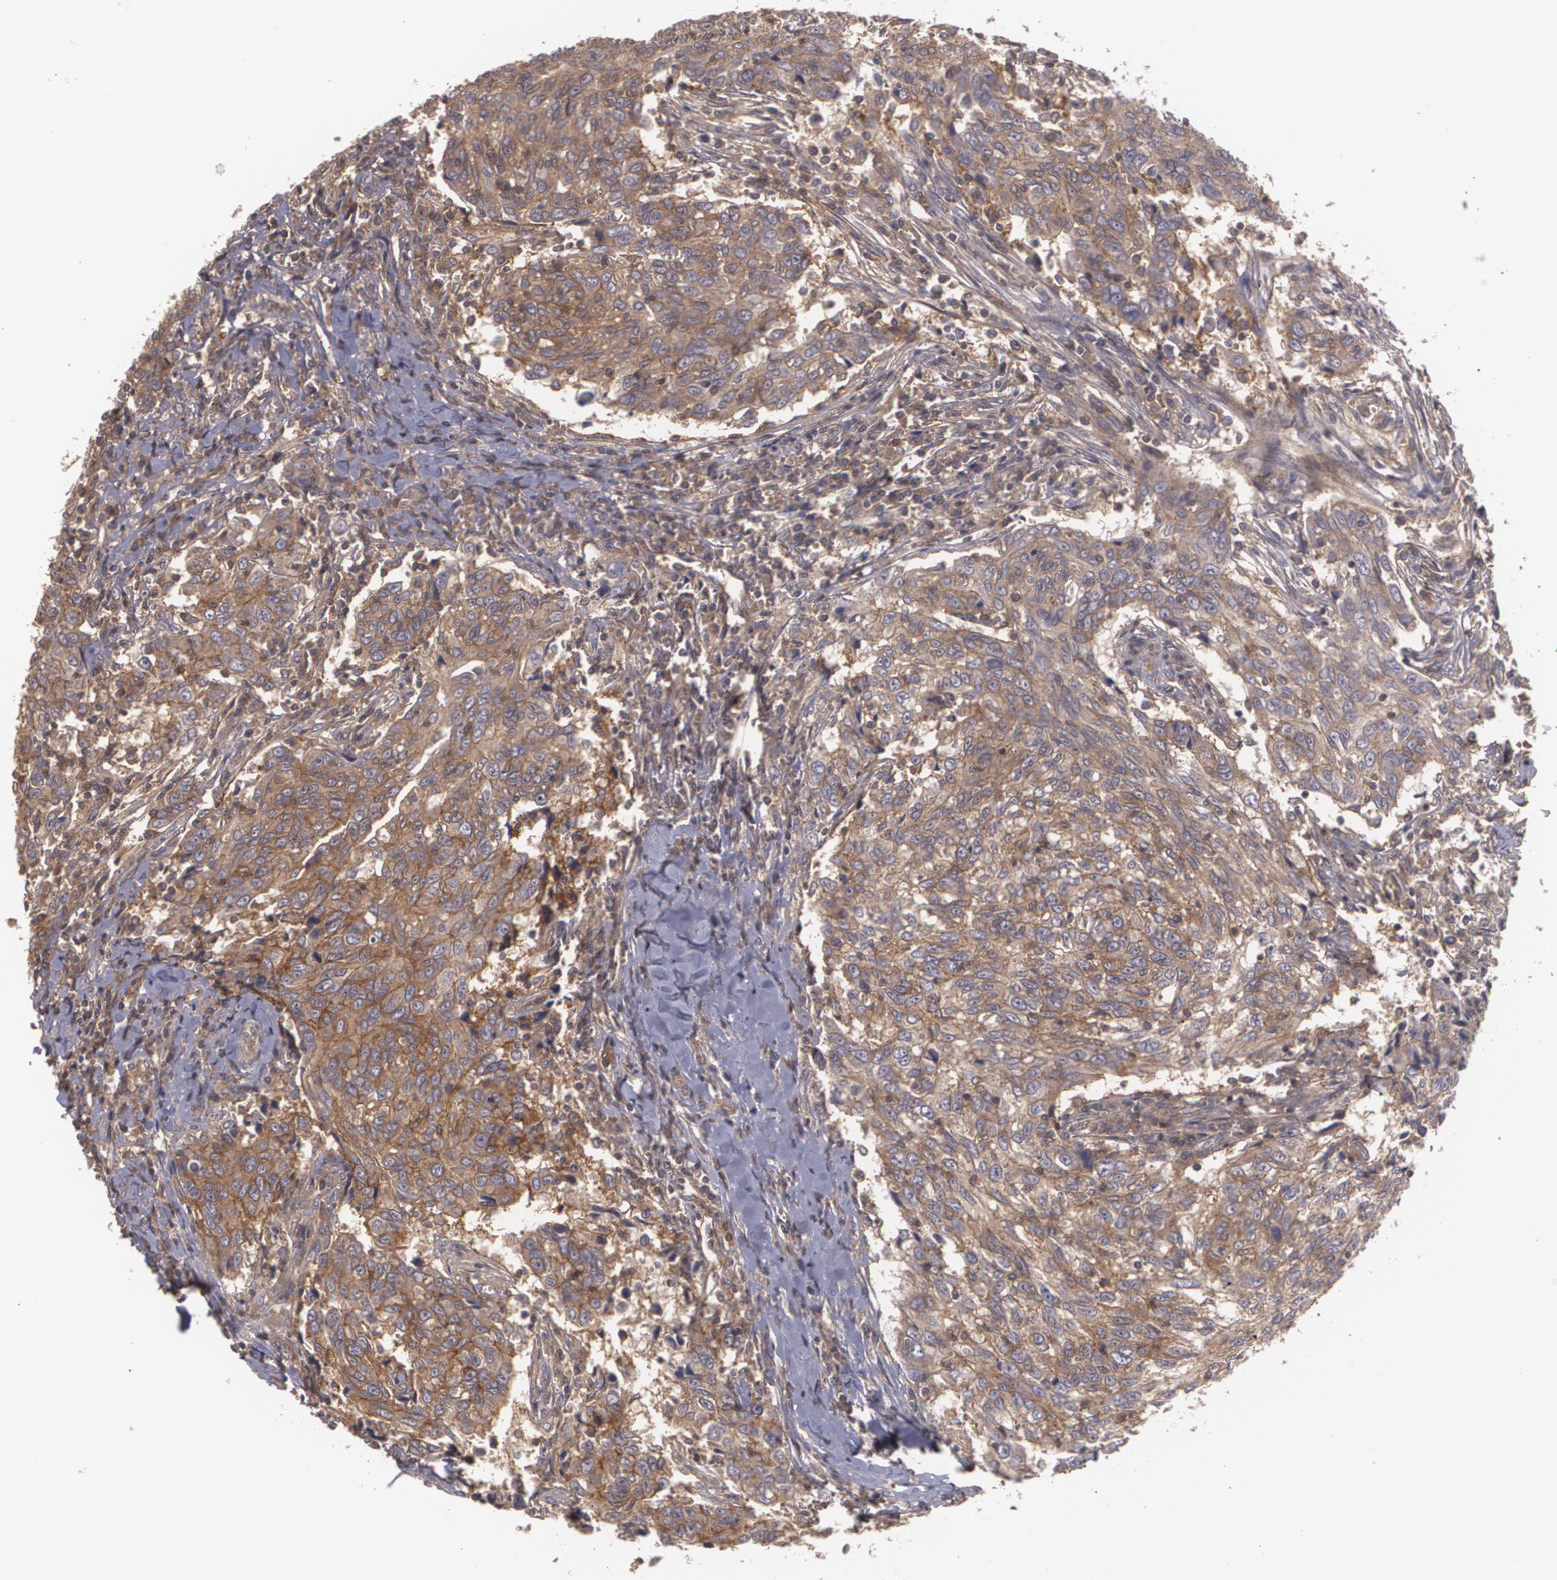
{"staining": {"intensity": "strong", "quantity": ">75%", "location": "cytoplasmic/membranous"}, "tissue": "breast cancer", "cell_type": "Tumor cells", "image_type": "cancer", "snomed": [{"axis": "morphology", "description": "Duct carcinoma"}, {"axis": "topography", "description": "Breast"}], "caption": "Immunohistochemistry (IHC) (DAB (3,3'-diaminobenzidine)) staining of breast cancer (infiltrating ductal carcinoma) displays strong cytoplasmic/membranous protein positivity in approximately >75% of tumor cells. The staining is performed using DAB (3,3'-diaminobenzidine) brown chromogen to label protein expression. The nuclei are counter-stained blue using hematoxylin.", "gene": "HRAS", "patient": {"sex": "female", "age": 50}}